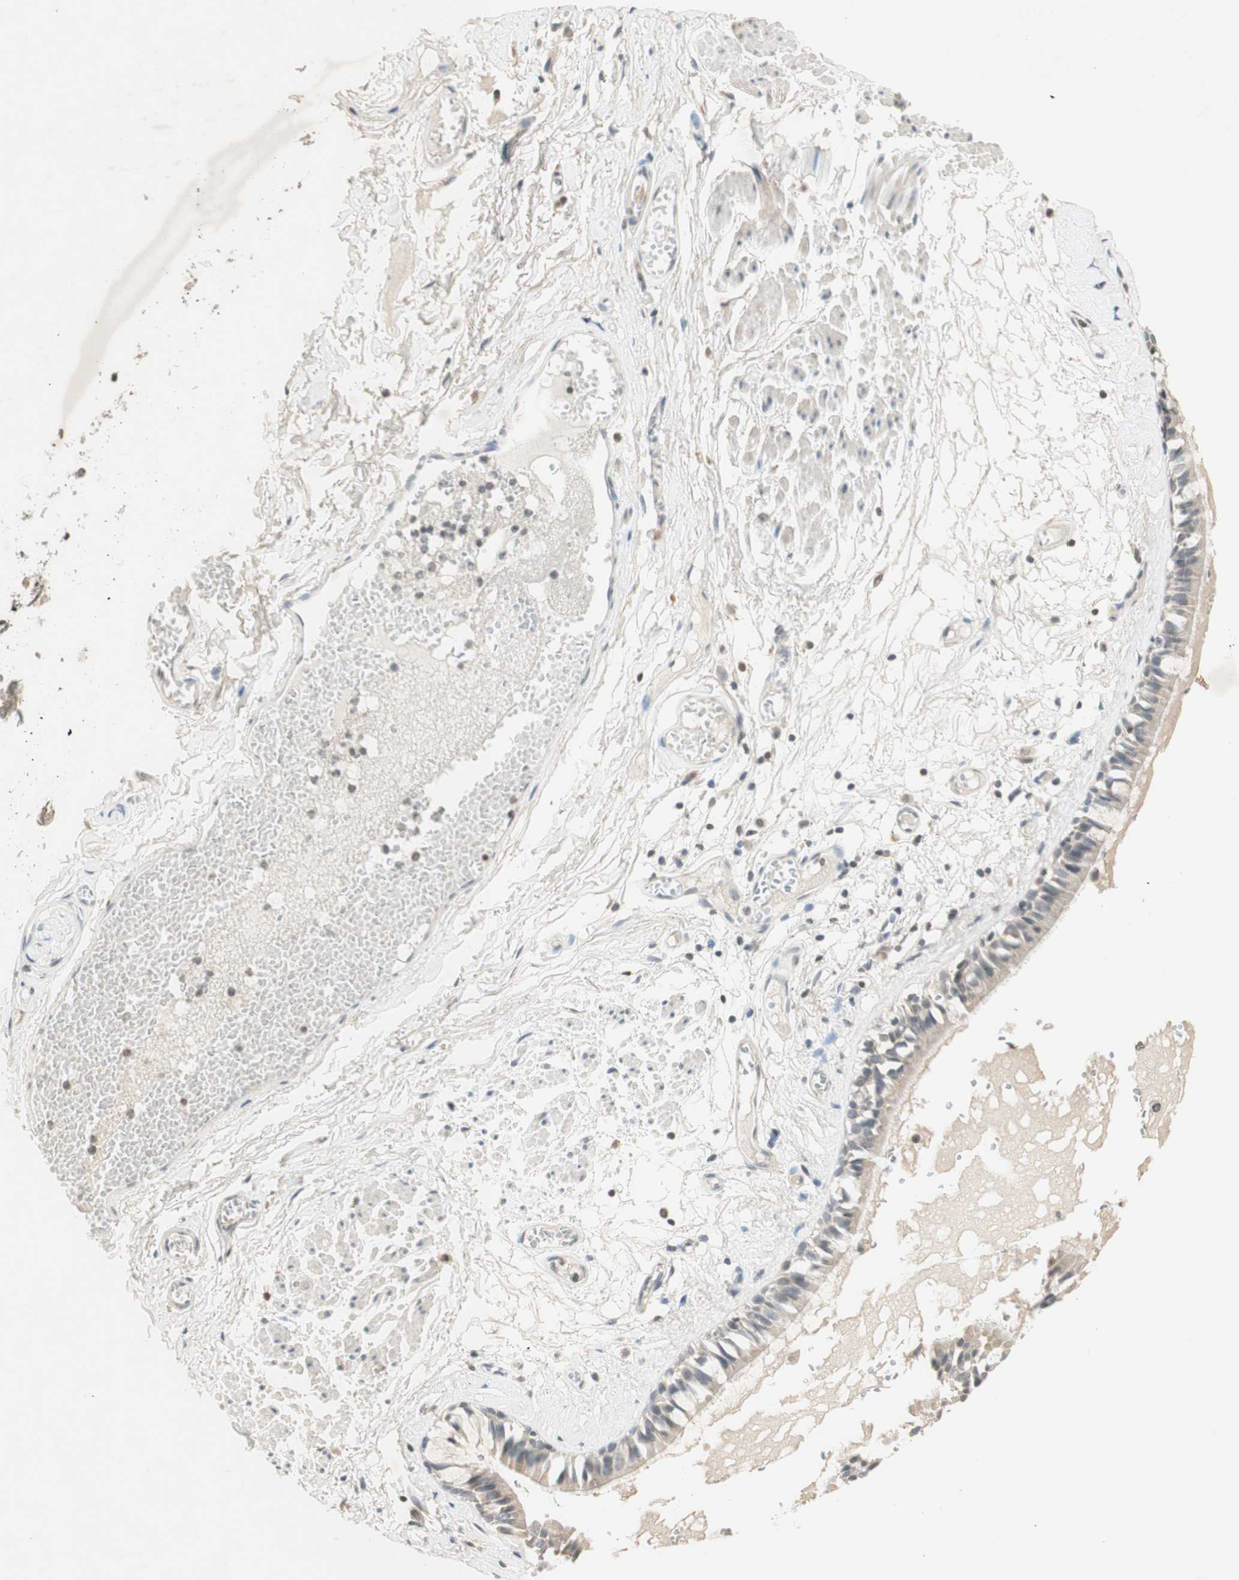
{"staining": {"intensity": "weak", "quantity": ">75%", "location": "cytoplasmic/membranous"}, "tissue": "bronchus", "cell_type": "Respiratory epithelial cells", "image_type": "normal", "snomed": [{"axis": "morphology", "description": "Normal tissue, NOS"}, {"axis": "morphology", "description": "Inflammation, NOS"}, {"axis": "topography", "description": "Cartilage tissue"}, {"axis": "topography", "description": "Lung"}], "caption": "Immunohistochemistry (IHC) of normal human bronchus exhibits low levels of weak cytoplasmic/membranous expression in about >75% of respiratory epithelial cells. (IHC, brightfield microscopy, high magnification).", "gene": "GLI1", "patient": {"sex": "male", "age": 71}}